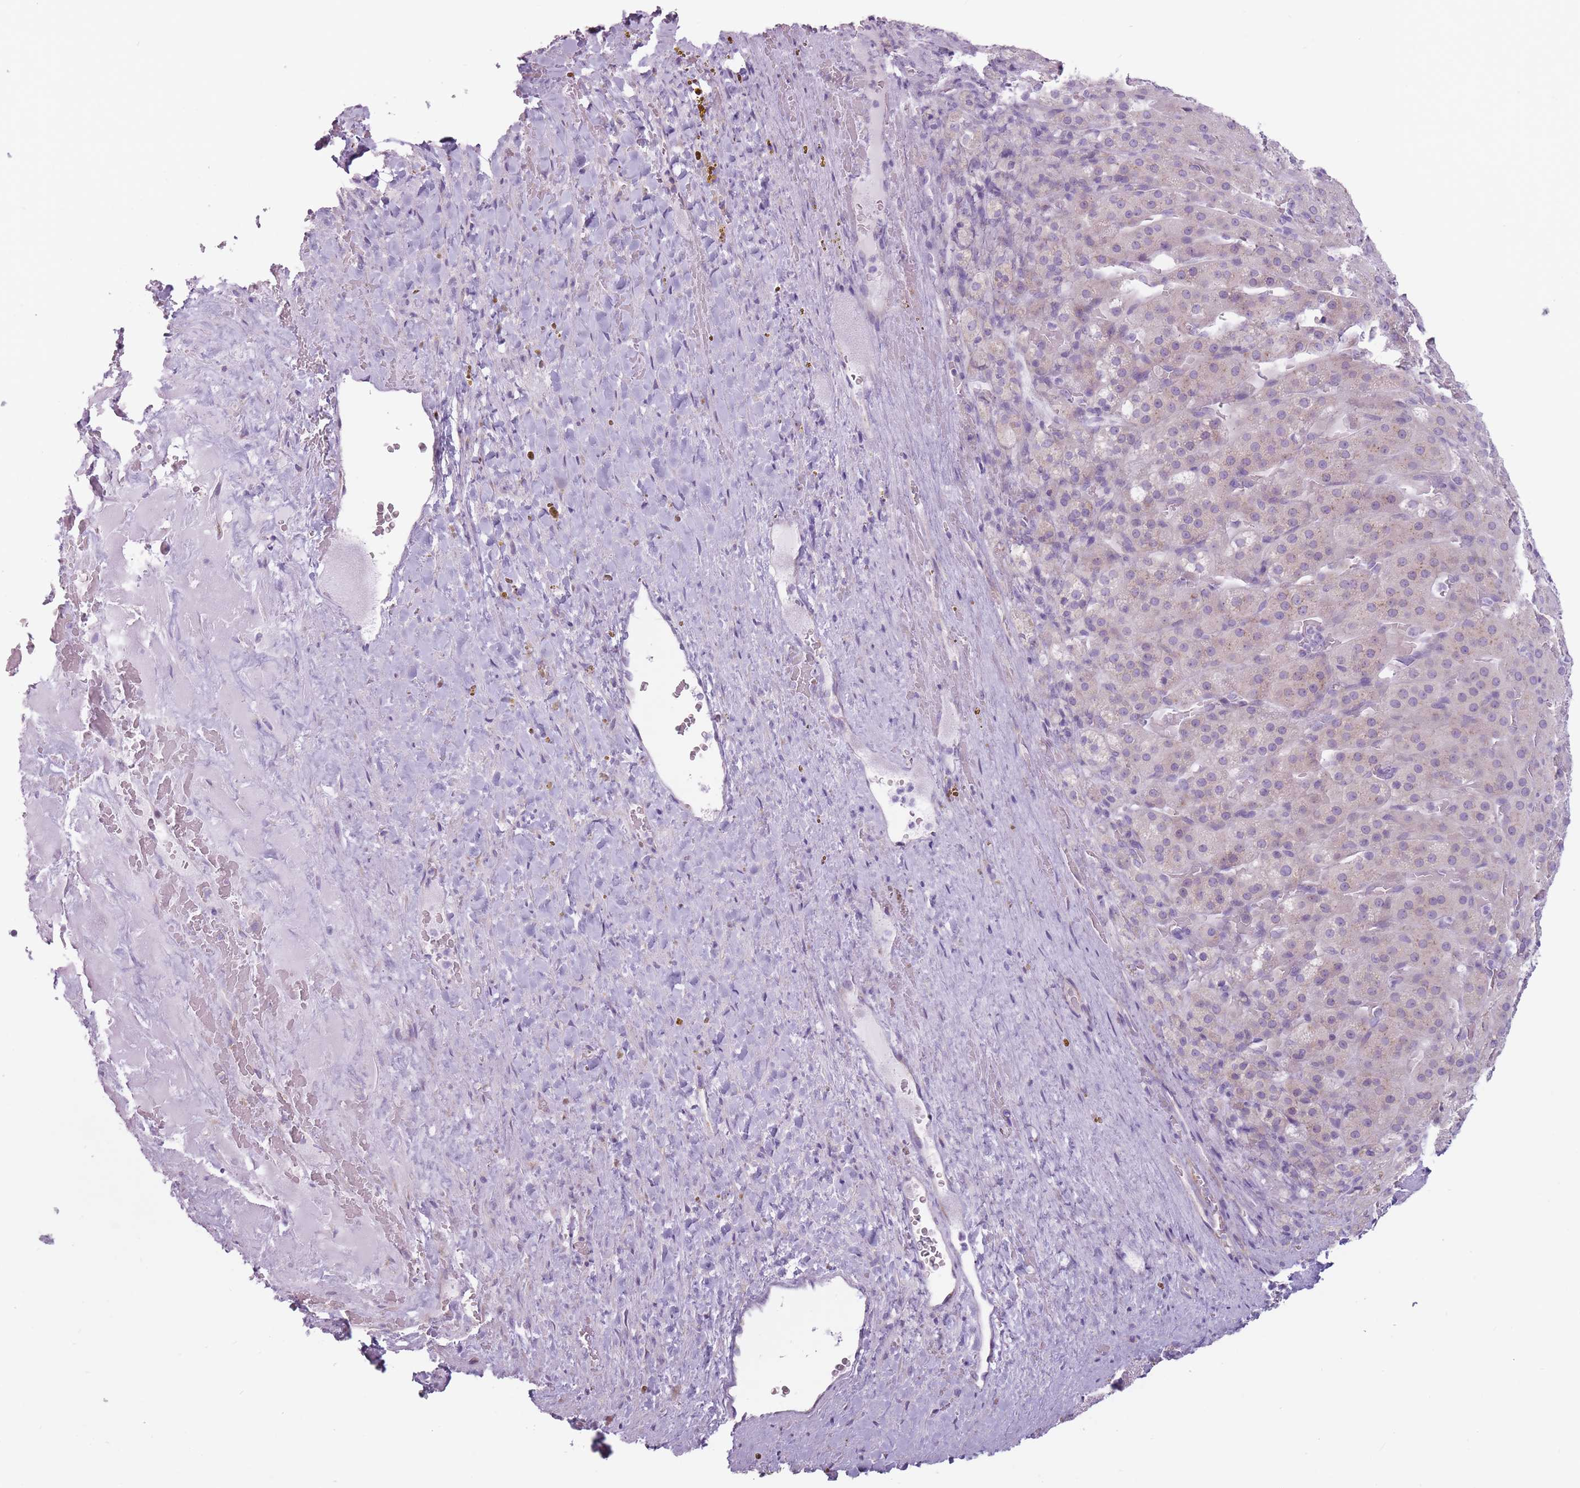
{"staining": {"intensity": "weak", "quantity": "<25%", "location": "cytoplasmic/membranous"}, "tissue": "adrenal gland", "cell_type": "Glandular cells", "image_type": "normal", "snomed": [{"axis": "morphology", "description": "Normal tissue, NOS"}, {"axis": "topography", "description": "Adrenal gland"}], "caption": "IHC of benign adrenal gland shows no expression in glandular cells.", "gene": "RPL18", "patient": {"sex": "female", "age": 41}}